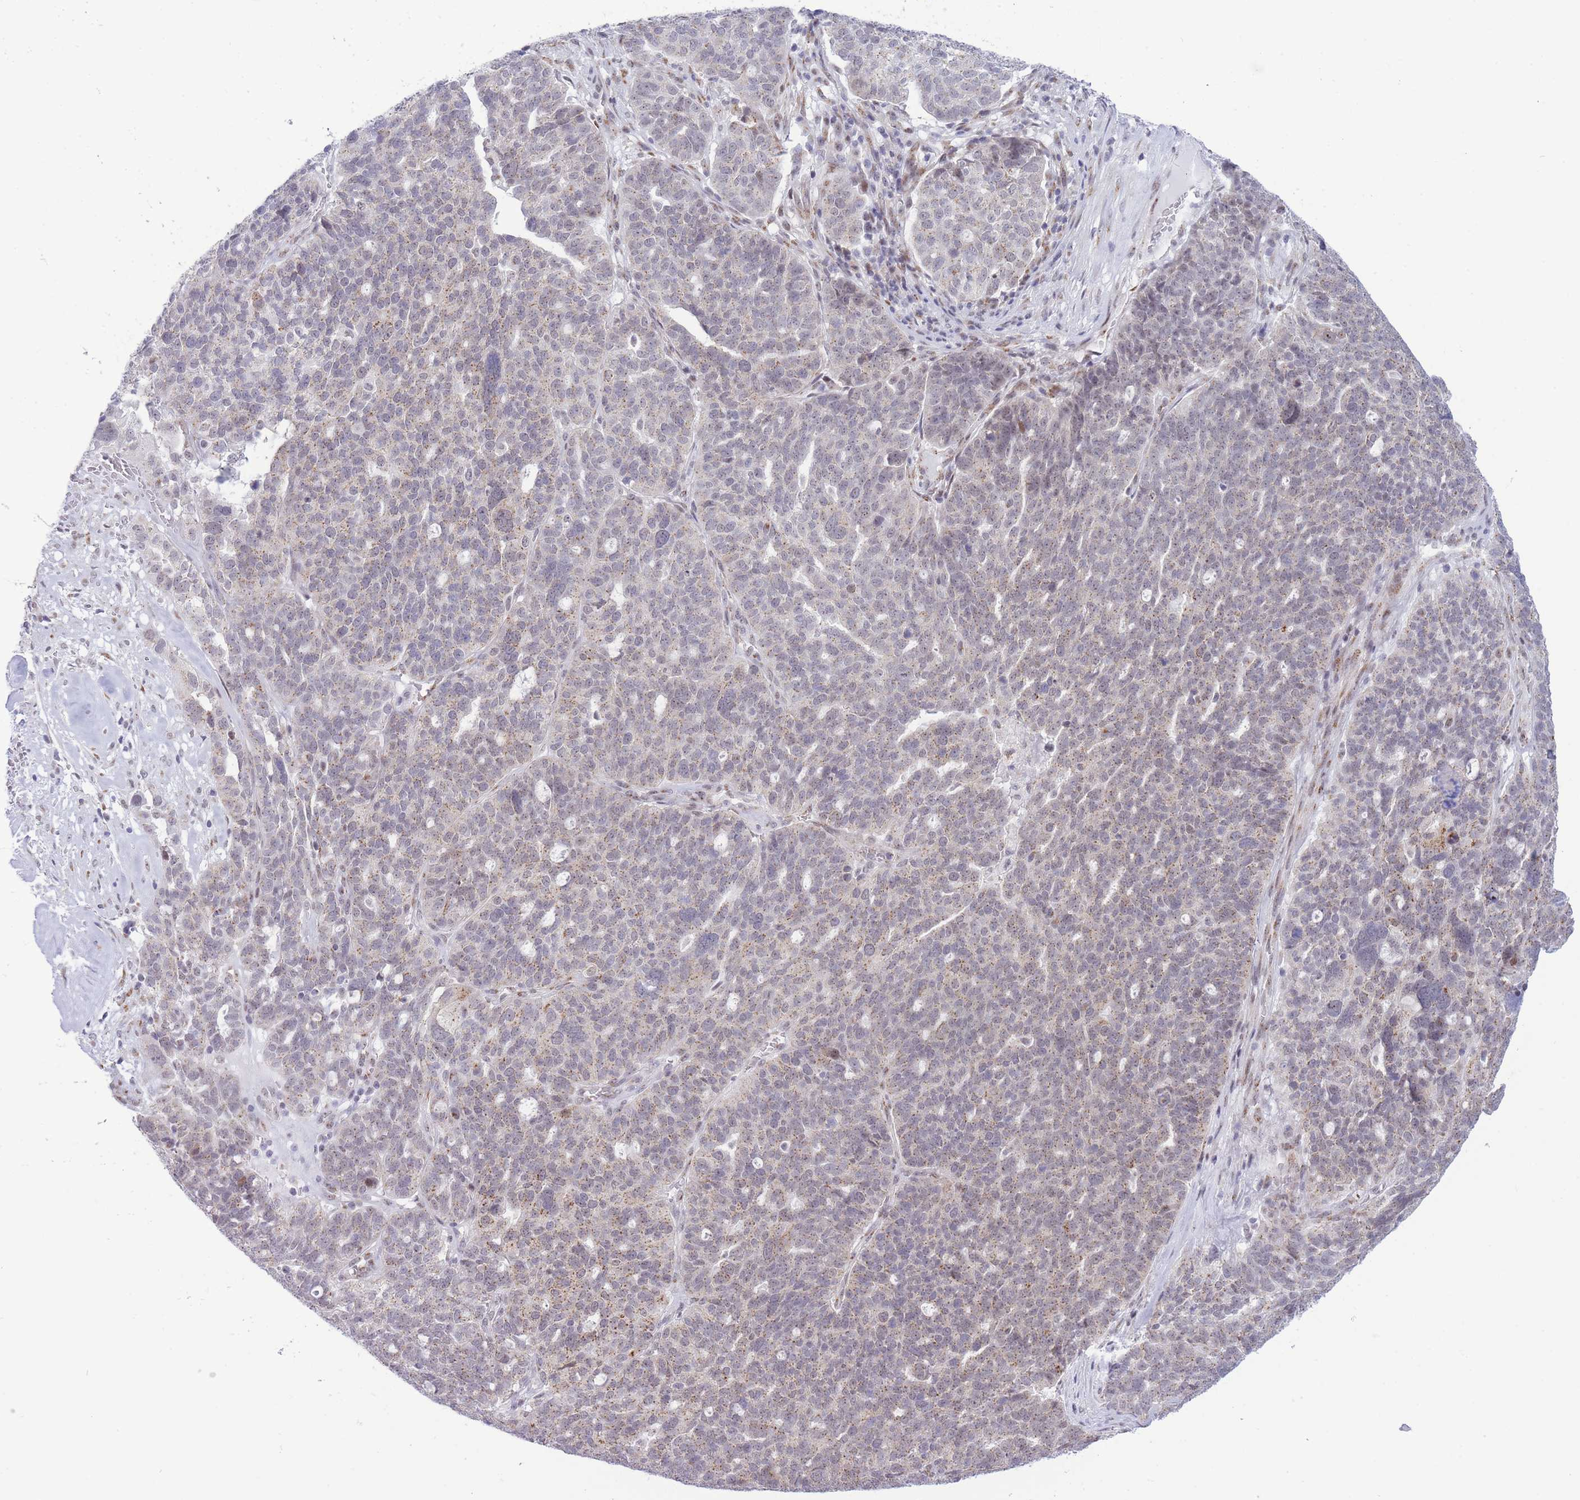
{"staining": {"intensity": "moderate", "quantity": "<25%", "location": "cytoplasmic/membranous"}, "tissue": "ovarian cancer", "cell_type": "Tumor cells", "image_type": "cancer", "snomed": [{"axis": "morphology", "description": "Cystadenocarcinoma, serous, NOS"}, {"axis": "topography", "description": "Ovary"}], "caption": "Protein expression analysis of human ovarian cancer reveals moderate cytoplasmic/membranous staining in about <25% of tumor cells. (DAB (3,3'-diaminobenzidine) IHC with brightfield microscopy, high magnification).", "gene": "INO80C", "patient": {"sex": "female", "age": 59}}